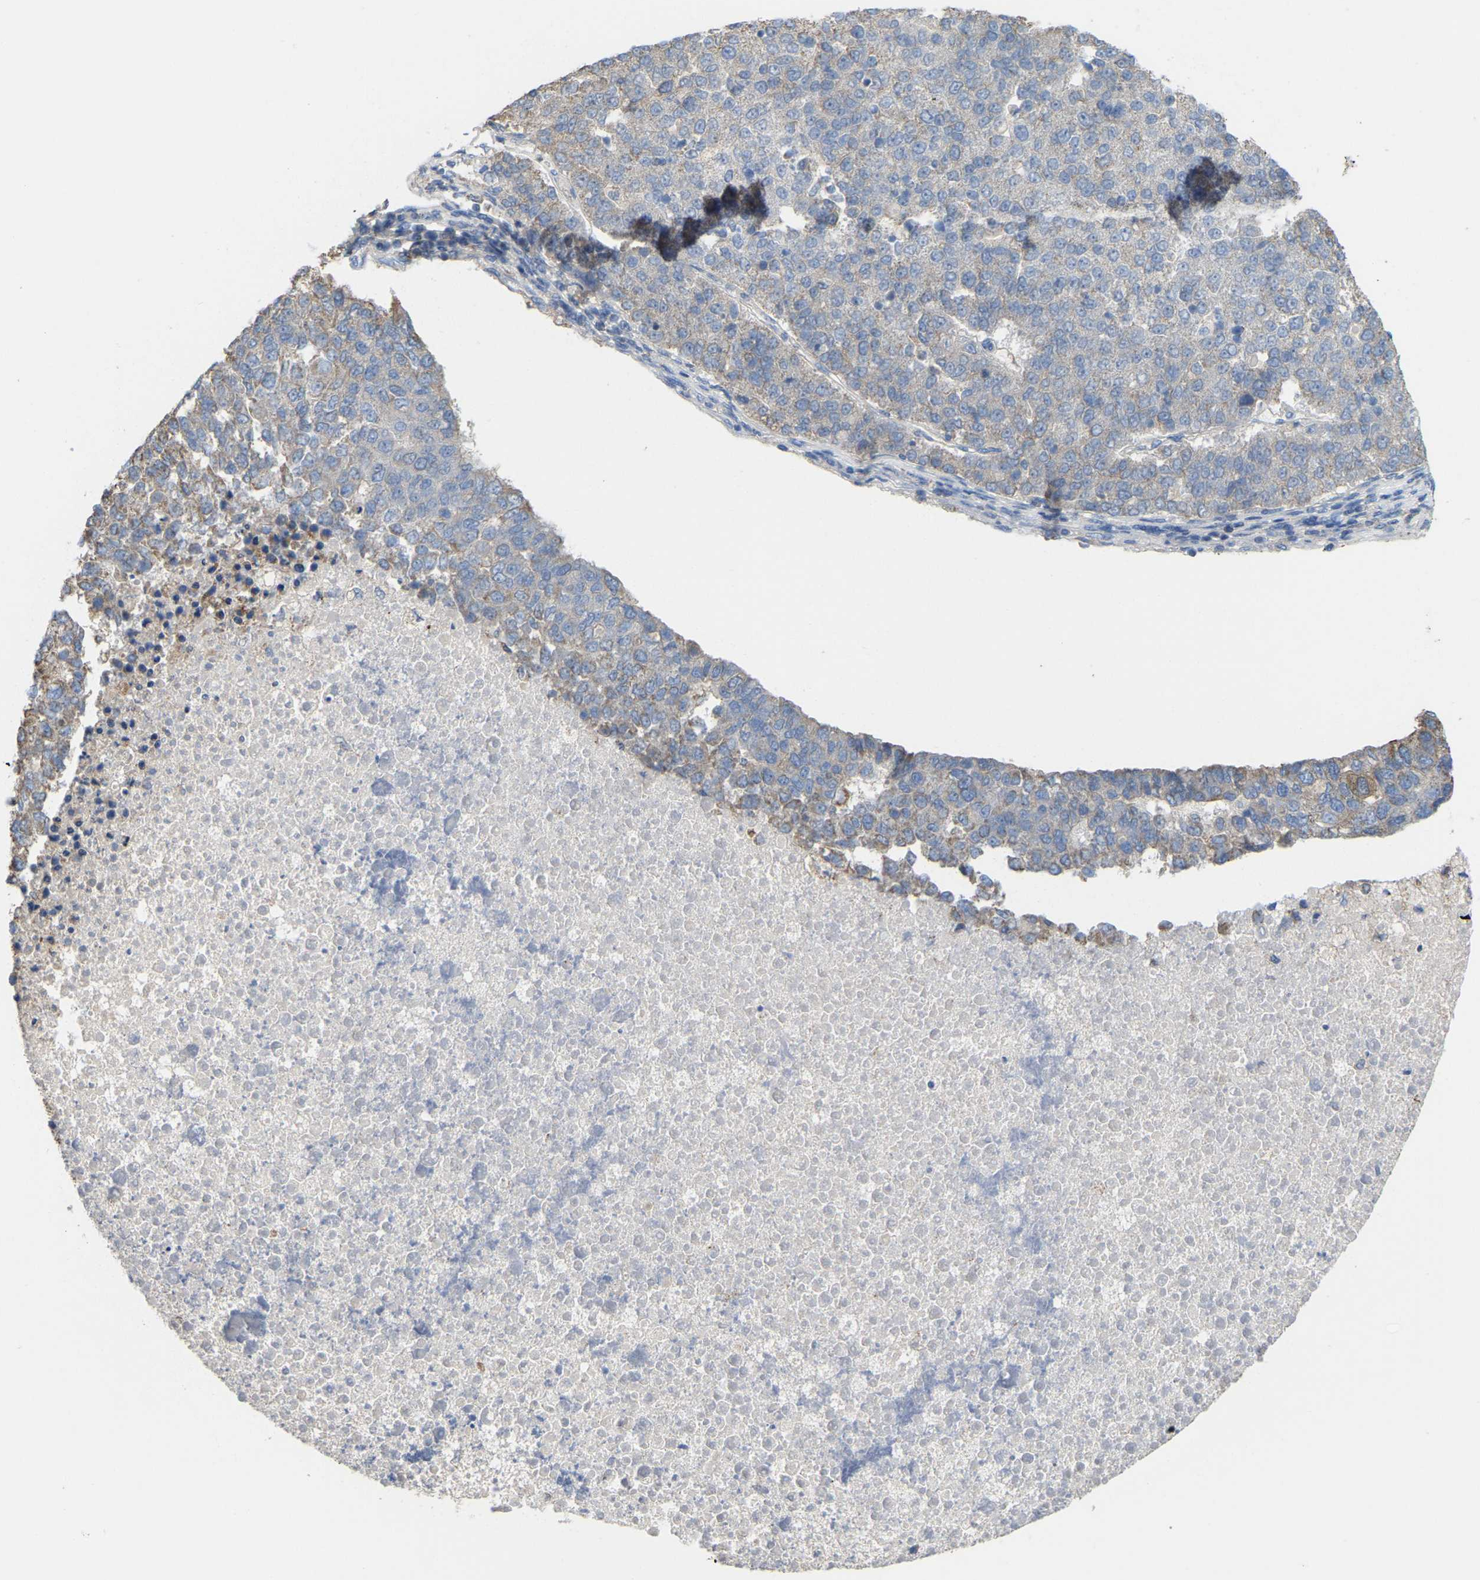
{"staining": {"intensity": "moderate", "quantity": "<25%", "location": "cytoplasmic/membranous"}, "tissue": "pancreatic cancer", "cell_type": "Tumor cells", "image_type": "cancer", "snomed": [{"axis": "morphology", "description": "Adenocarcinoma, NOS"}, {"axis": "topography", "description": "Pancreas"}], "caption": "Protein analysis of pancreatic adenocarcinoma tissue displays moderate cytoplasmic/membranous positivity in approximately <25% of tumor cells.", "gene": "SERPINB5", "patient": {"sex": "female", "age": 61}}